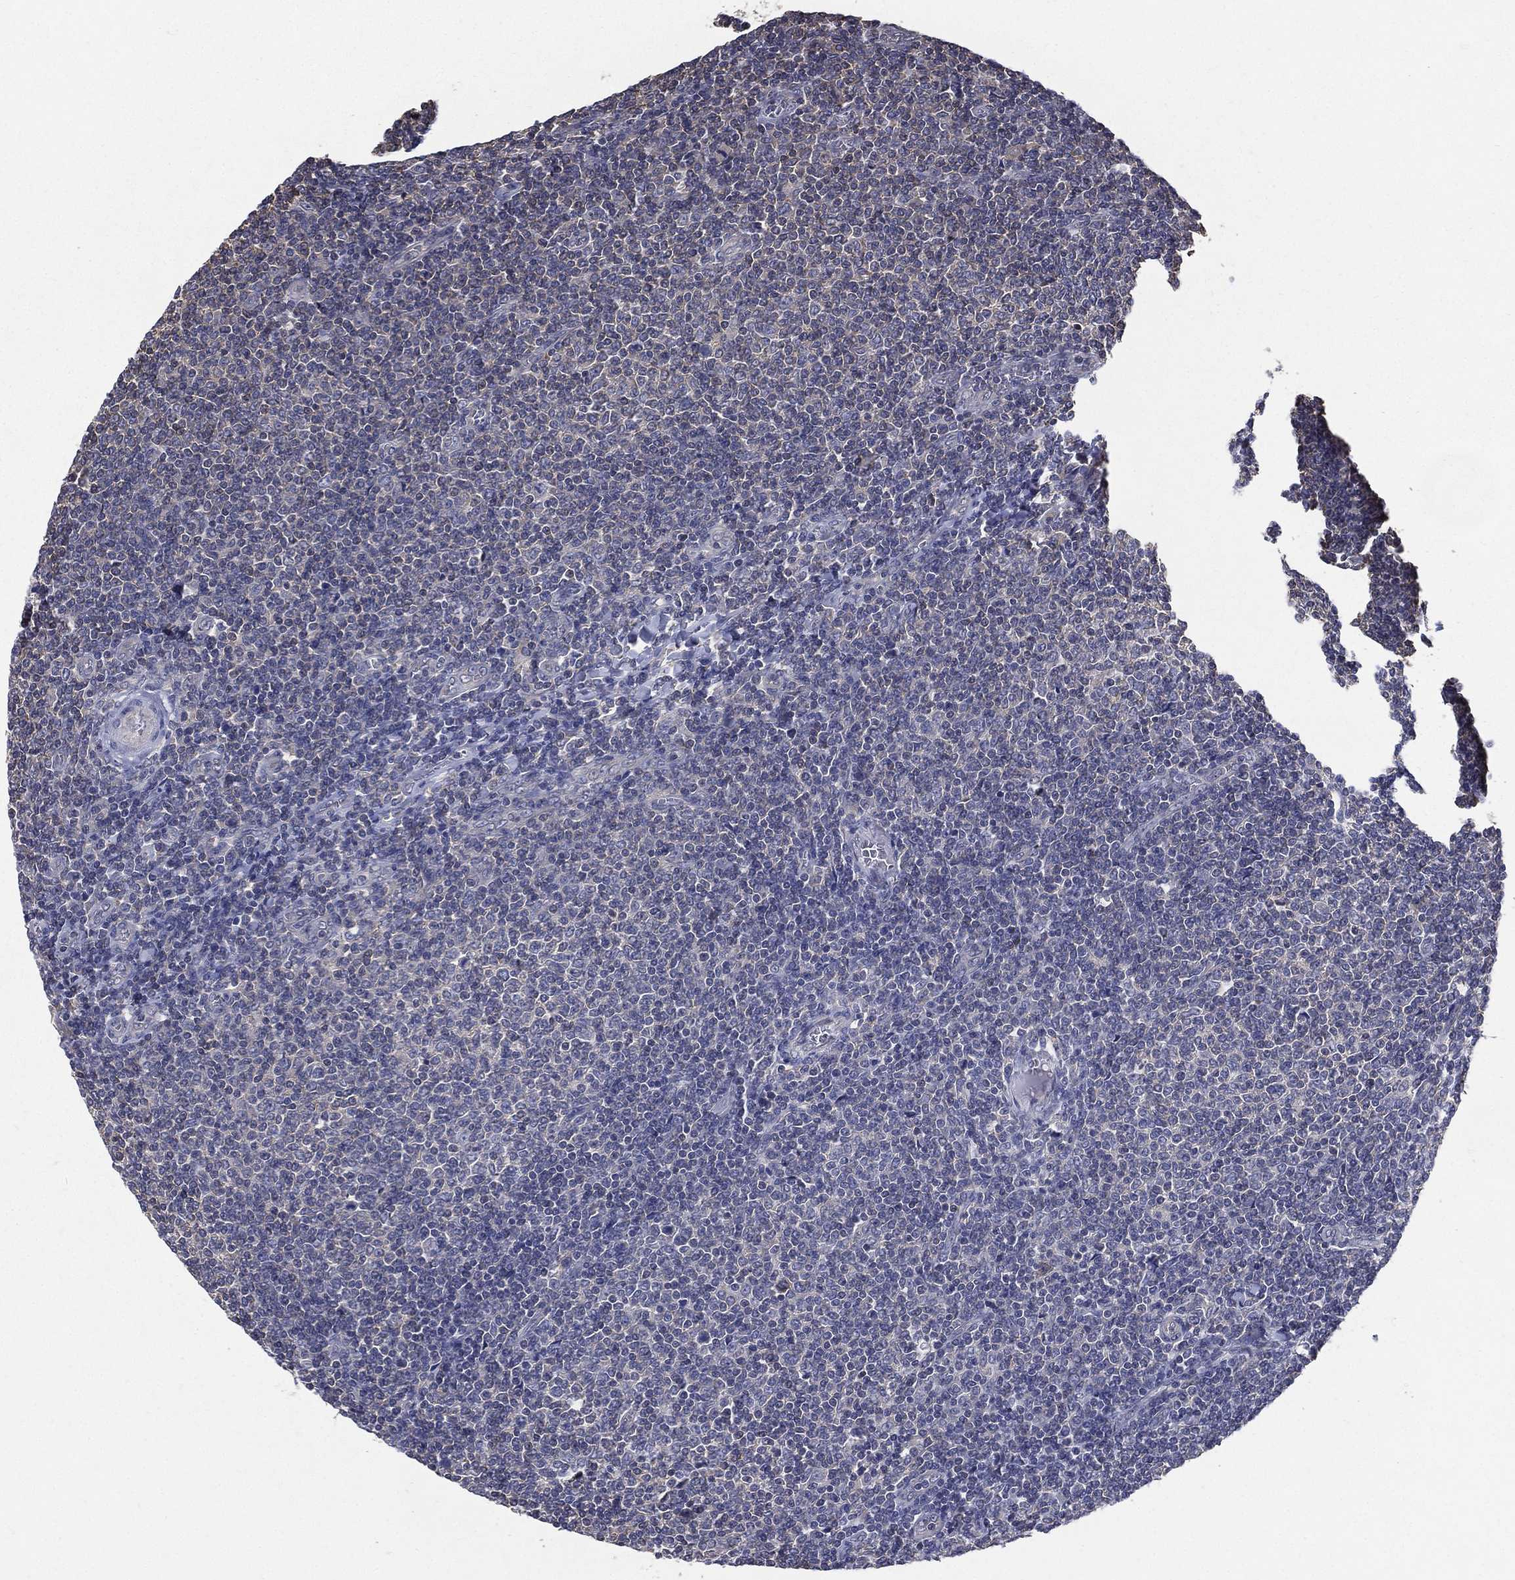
{"staining": {"intensity": "negative", "quantity": "none", "location": "none"}, "tissue": "lymphoma", "cell_type": "Tumor cells", "image_type": "cancer", "snomed": [{"axis": "morphology", "description": "Malignant lymphoma, non-Hodgkin's type, Low grade"}, {"axis": "topography", "description": "Lymph node"}], "caption": "Image shows no protein expression in tumor cells of low-grade malignant lymphoma, non-Hodgkin's type tissue. Brightfield microscopy of immunohistochemistry (IHC) stained with DAB (brown) and hematoxylin (blue), captured at high magnification.", "gene": "SERPINB2", "patient": {"sex": "male", "age": 52}}